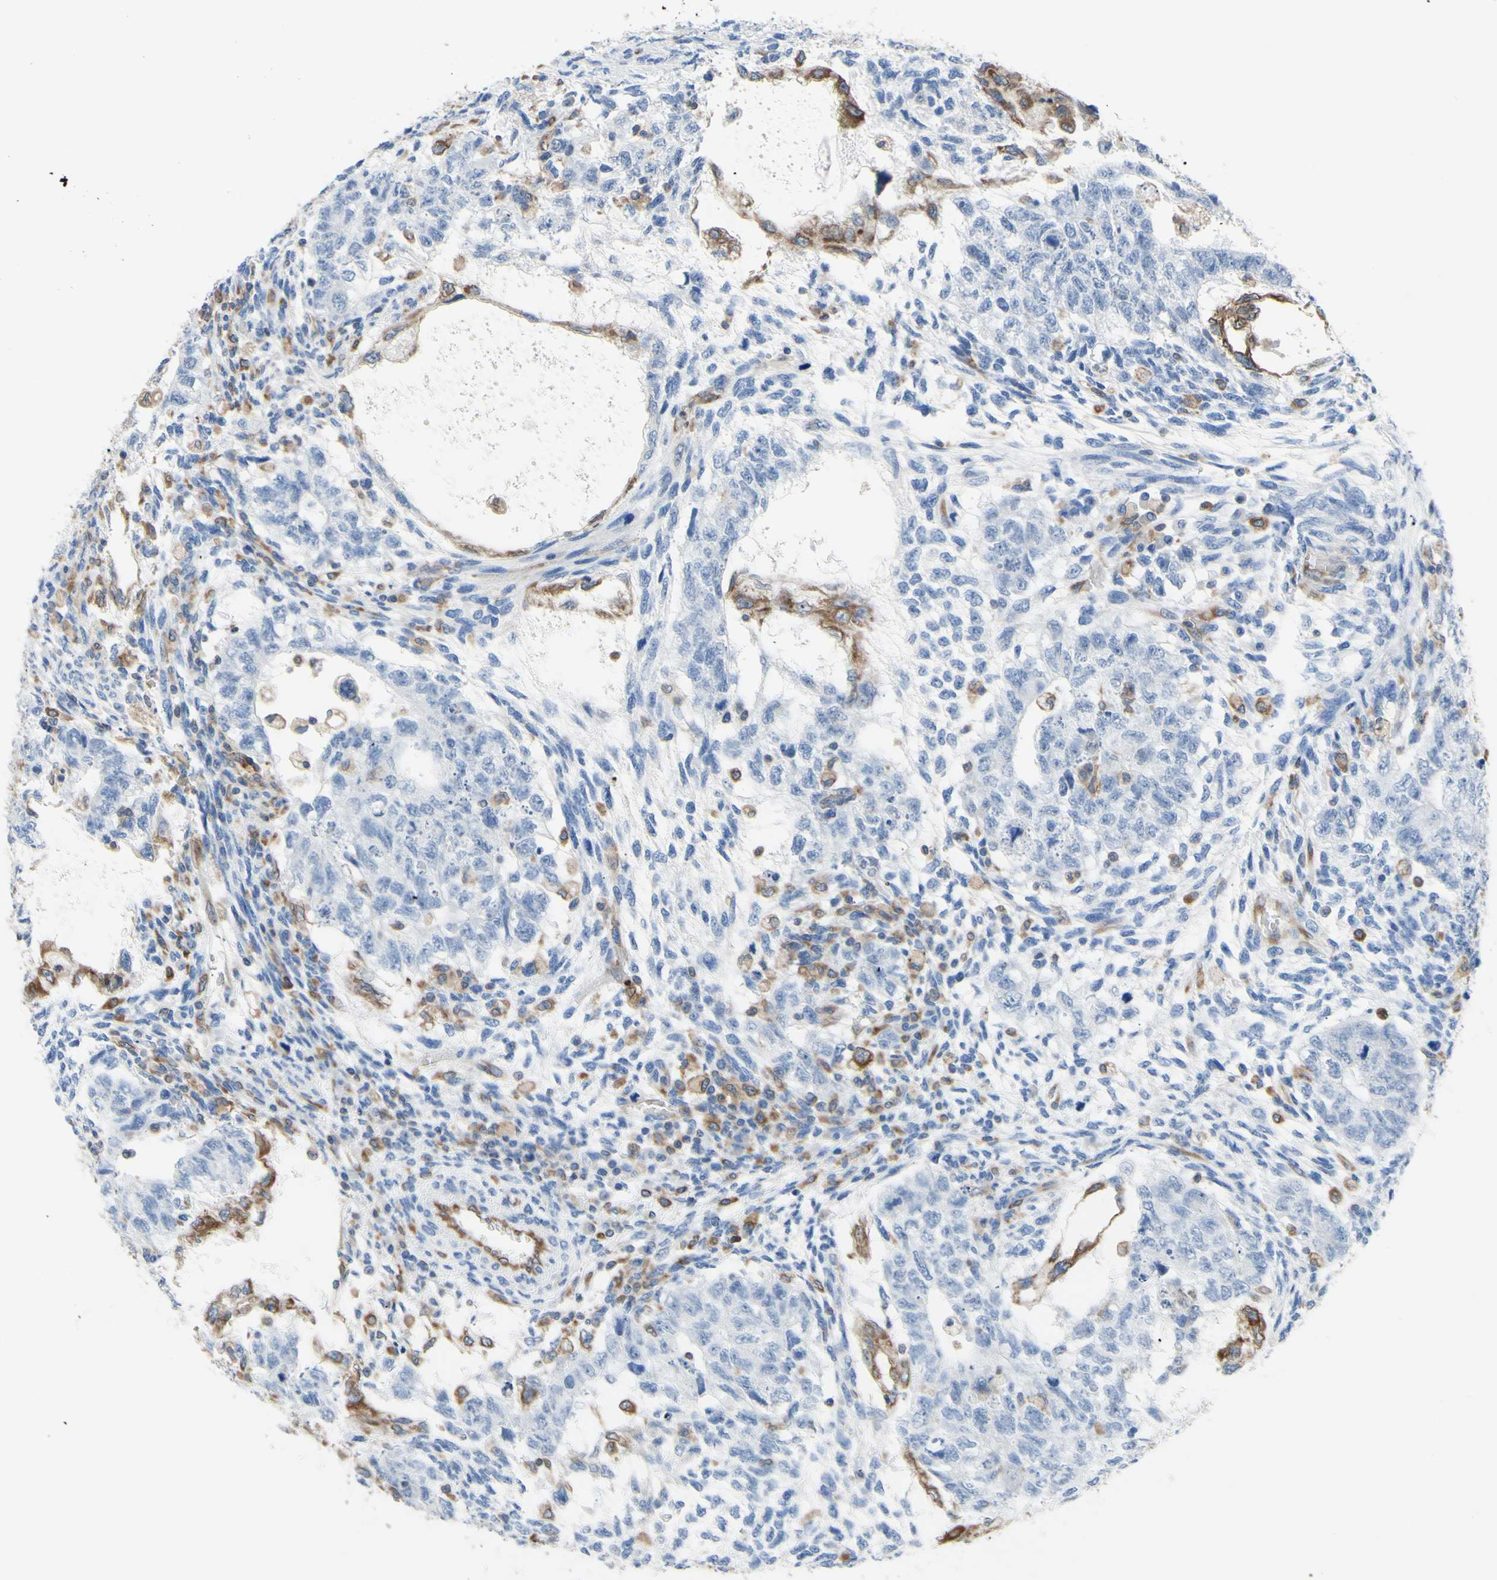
{"staining": {"intensity": "negative", "quantity": "none", "location": "none"}, "tissue": "testis cancer", "cell_type": "Tumor cells", "image_type": "cancer", "snomed": [{"axis": "morphology", "description": "Normal tissue, NOS"}, {"axis": "morphology", "description": "Carcinoma, Embryonal, NOS"}, {"axis": "topography", "description": "Testis"}], "caption": "Testis cancer (embryonal carcinoma) stained for a protein using immunohistochemistry exhibits no expression tumor cells.", "gene": "MGST2", "patient": {"sex": "male", "age": 36}}